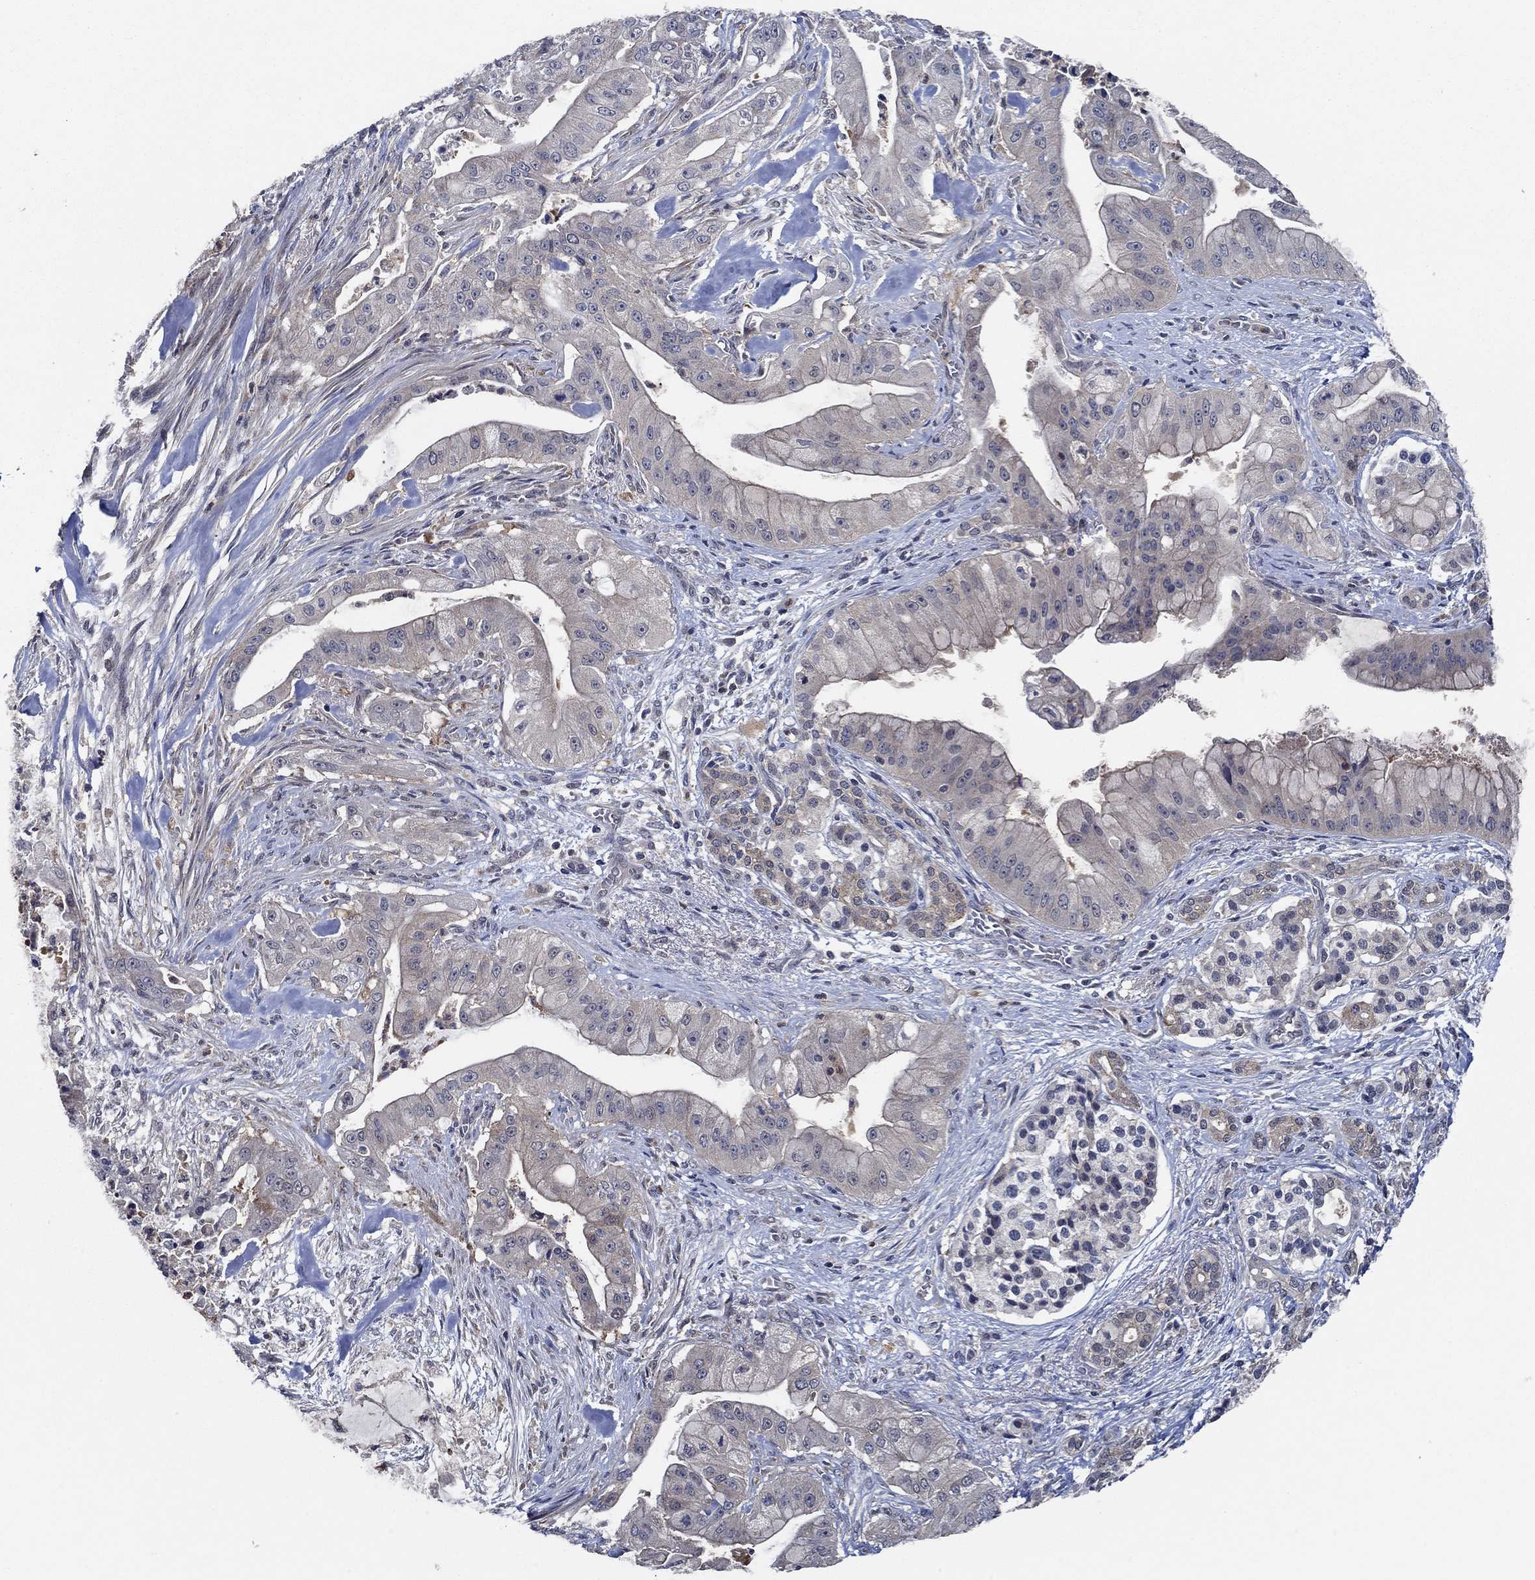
{"staining": {"intensity": "weak", "quantity": "25%-75%", "location": "cytoplasmic/membranous"}, "tissue": "pancreatic cancer", "cell_type": "Tumor cells", "image_type": "cancer", "snomed": [{"axis": "morphology", "description": "Normal tissue, NOS"}, {"axis": "morphology", "description": "Inflammation, NOS"}, {"axis": "morphology", "description": "Adenocarcinoma, NOS"}, {"axis": "topography", "description": "Pancreas"}], "caption": "Human pancreatic cancer (adenocarcinoma) stained with a protein marker shows weak staining in tumor cells.", "gene": "DACT1", "patient": {"sex": "male", "age": 57}}